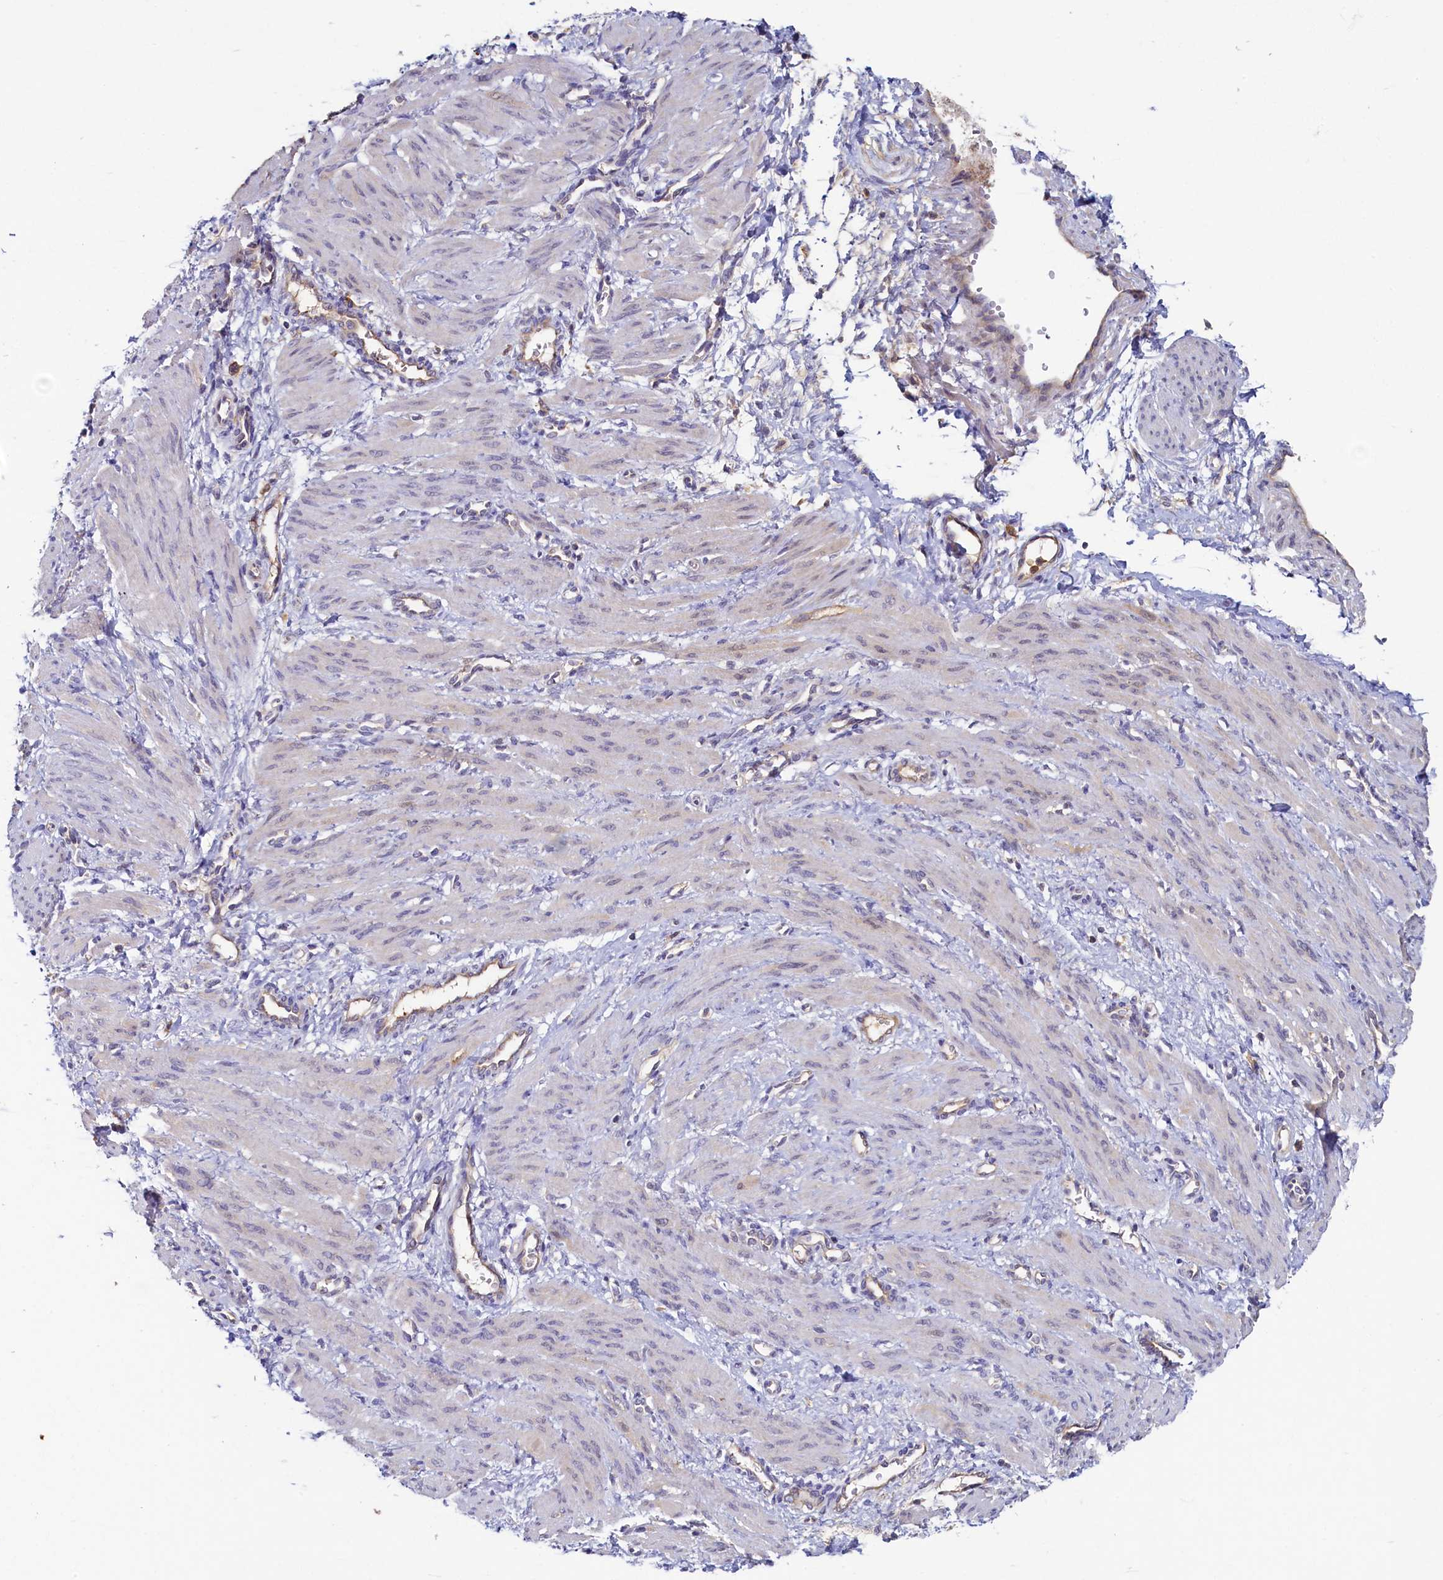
{"staining": {"intensity": "negative", "quantity": "none", "location": "none"}, "tissue": "smooth muscle", "cell_type": "Smooth muscle cells", "image_type": "normal", "snomed": [{"axis": "morphology", "description": "Normal tissue, NOS"}, {"axis": "topography", "description": "Endometrium"}], "caption": "This is a image of immunohistochemistry (IHC) staining of normal smooth muscle, which shows no expression in smooth muscle cells.", "gene": "TIMM8B", "patient": {"sex": "female", "age": 33}}